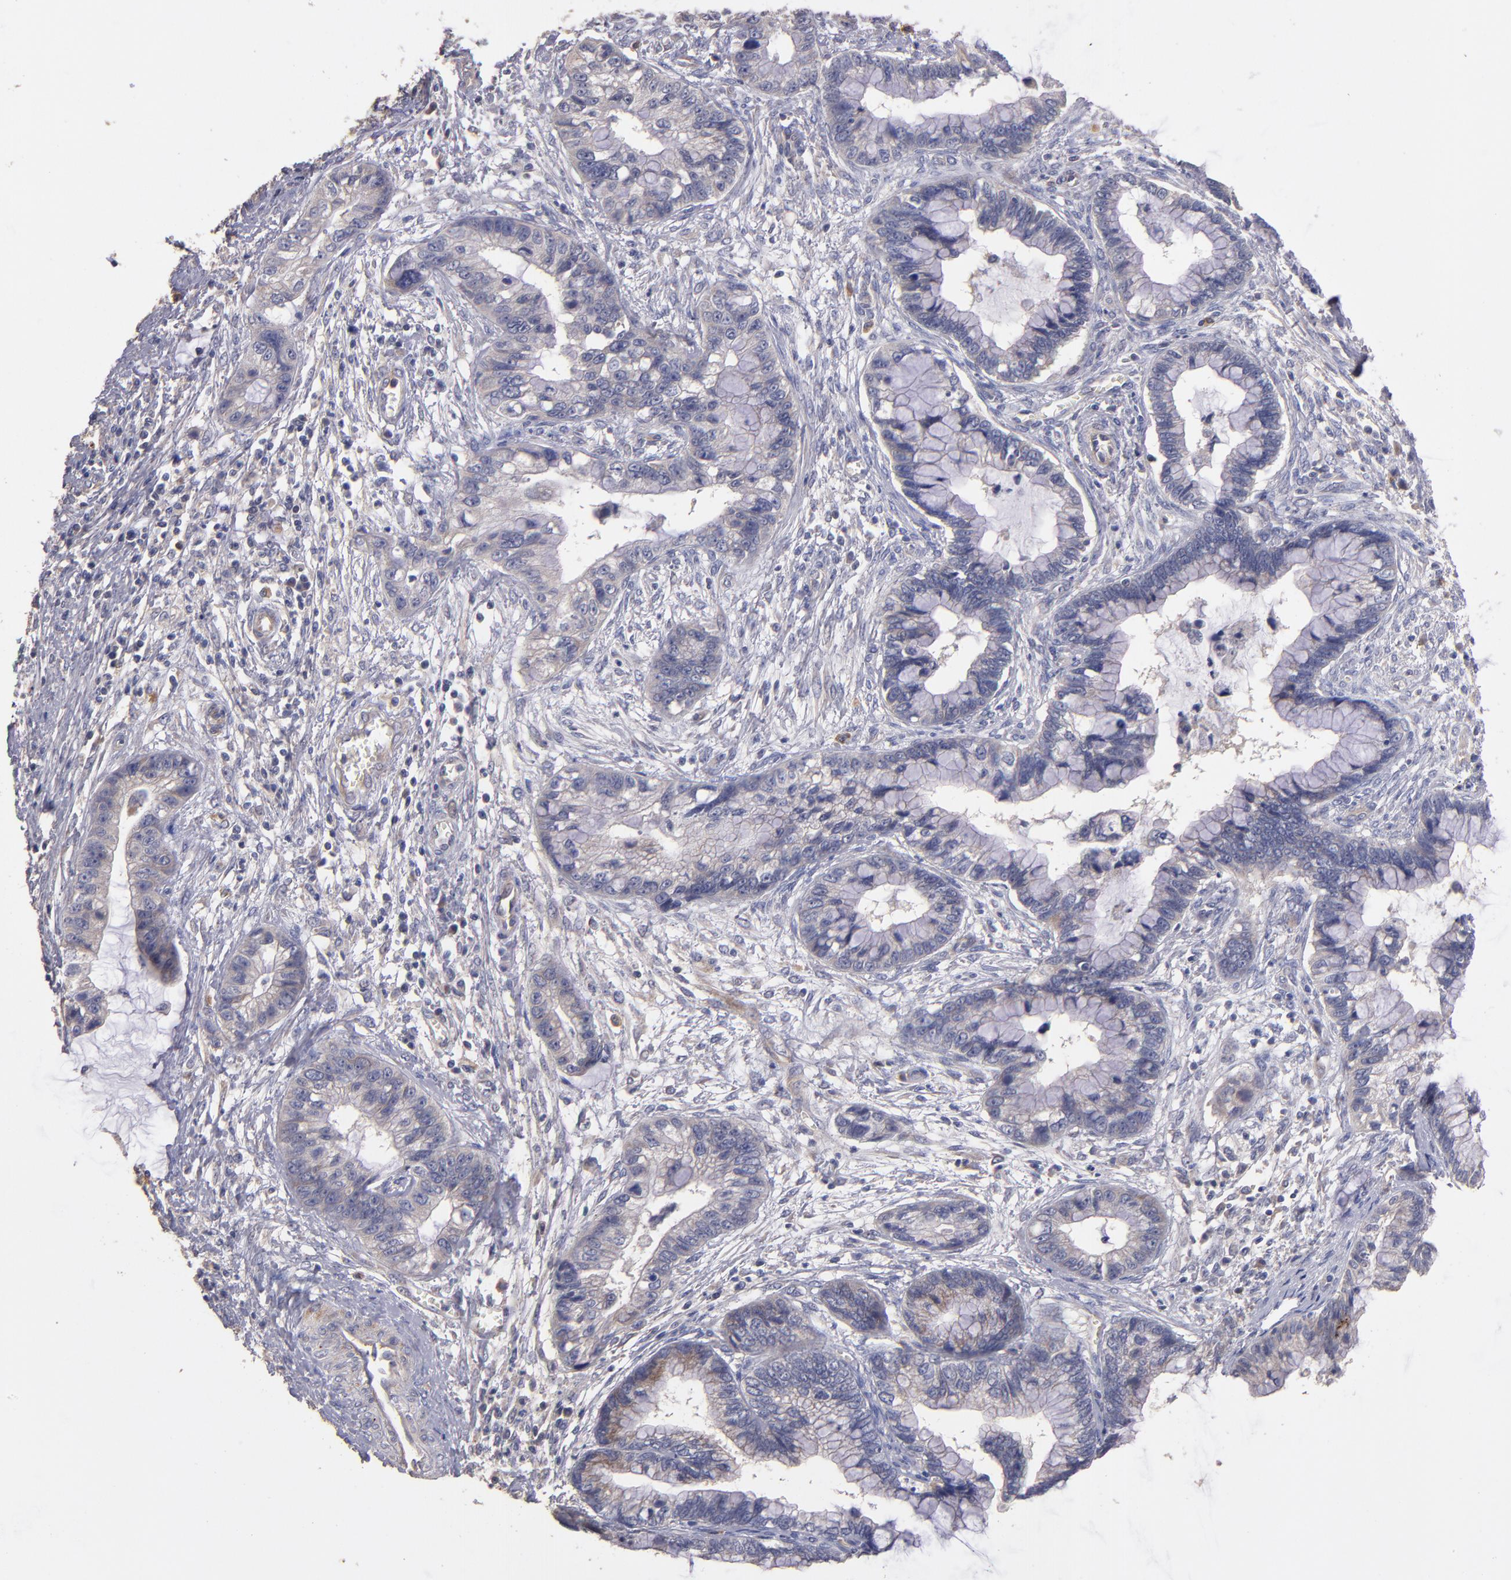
{"staining": {"intensity": "weak", "quantity": "25%-75%", "location": "cytoplasmic/membranous"}, "tissue": "cervical cancer", "cell_type": "Tumor cells", "image_type": "cancer", "snomed": [{"axis": "morphology", "description": "Adenocarcinoma, NOS"}, {"axis": "topography", "description": "Cervix"}], "caption": "Immunohistochemistry (IHC) (DAB (3,3'-diaminobenzidine)) staining of human cervical cancer (adenocarcinoma) shows weak cytoplasmic/membranous protein staining in approximately 25%-75% of tumor cells.", "gene": "MAGEE1", "patient": {"sex": "female", "age": 44}}